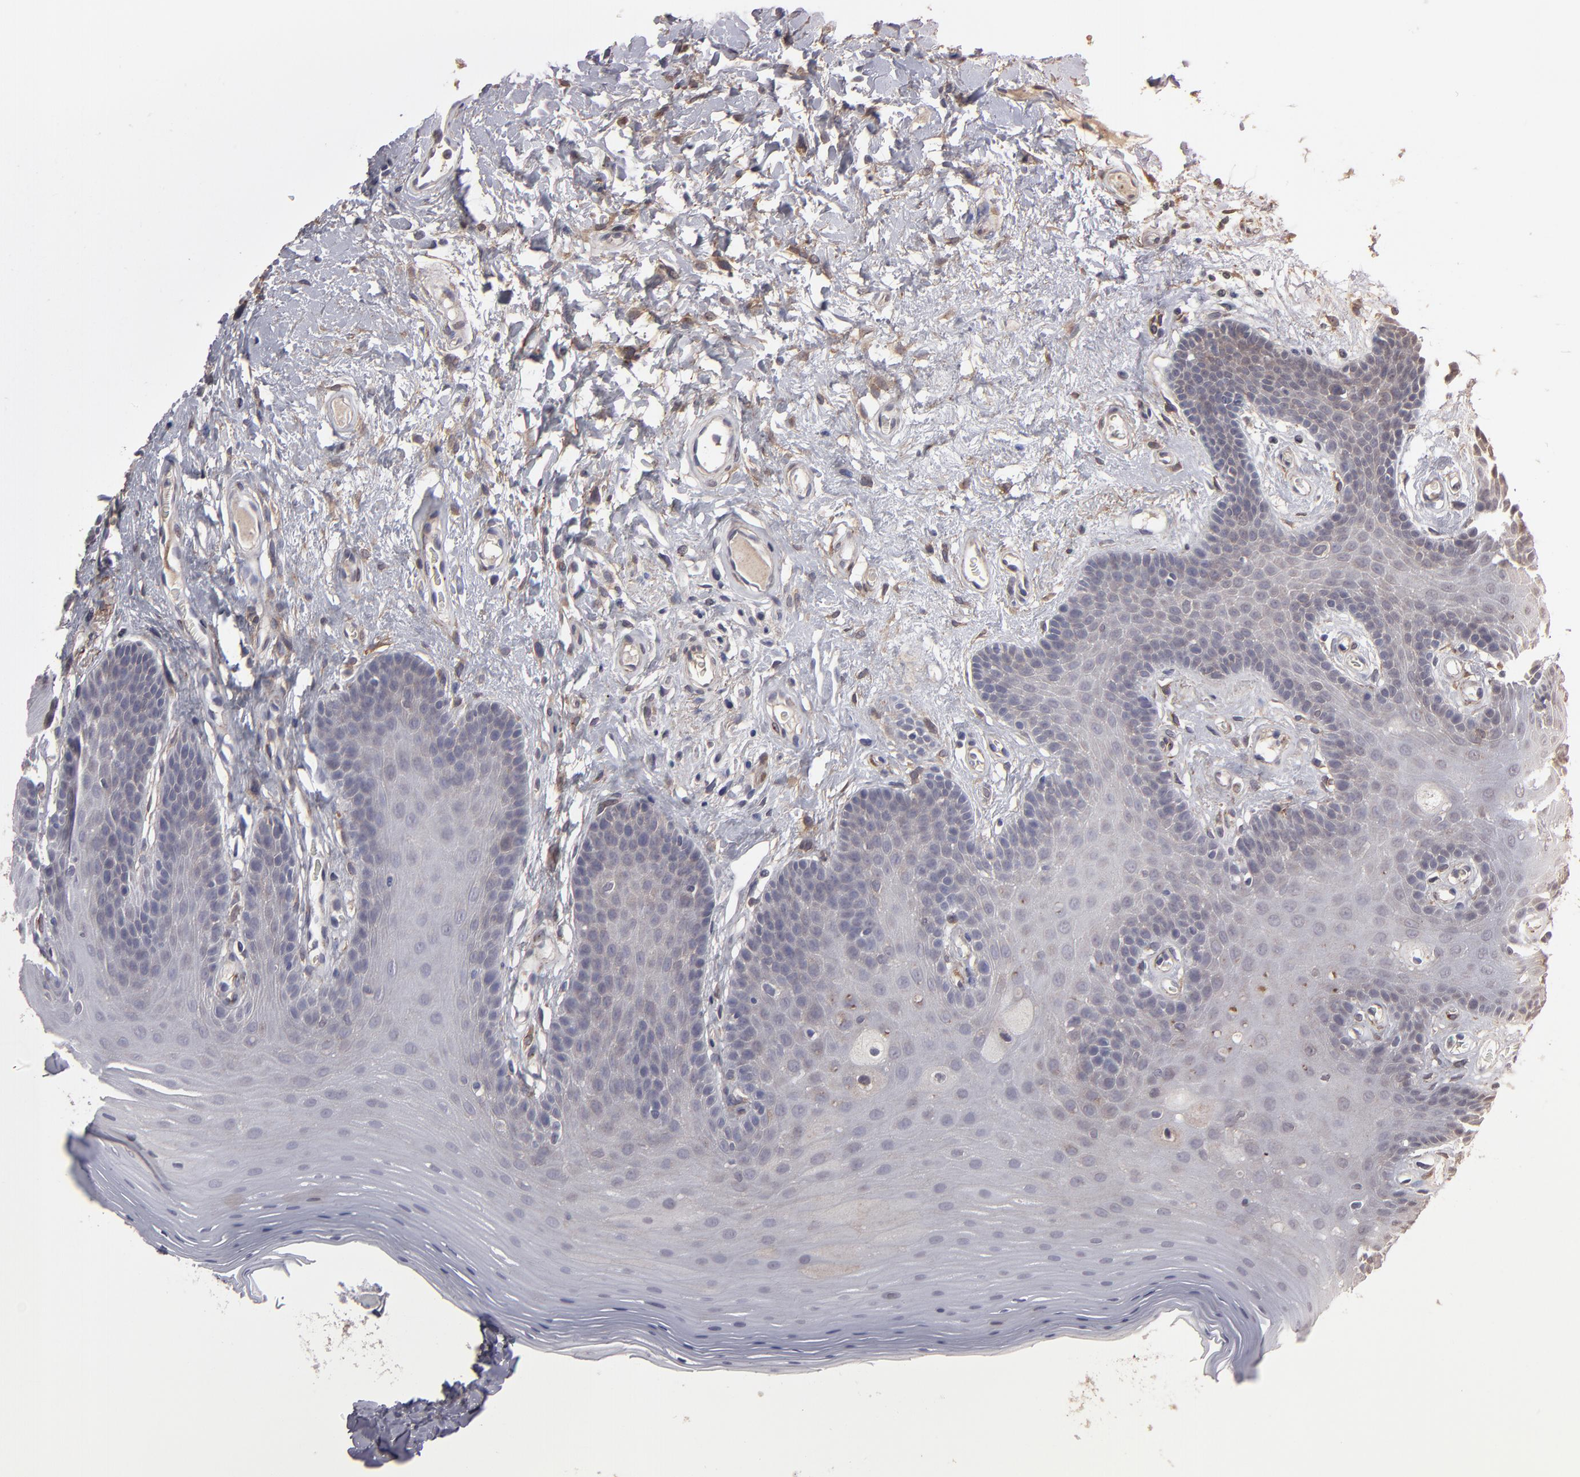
{"staining": {"intensity": "moderate", "quantity": "<25%", "location": "cytoplasmic/membranous"}, "tissue": "oral mucosa", "cell_type": "Squamous epithelial cells", "image_type": "normal", "snomed": [{"axis": "morphology", "description": "Normal tissue, NOS"}, {"axis": "morphology", "description": "Squamous cell carcinoma, NOS"}, {"axis": "topography", "description": "Skeletal muscle"}, {"axis": "topography", "description": "Oral tissue"}, {"axis": "topography", "description": "Head-Neck"}], "caption": "The image demonstrates immunohistochemical staining of unremarkable oral mucosa. There is moderate cytoplasmic/membranous positivity is appreciated in approximately <25% of squamous epithelial cells. The staining was performed using DAB (3,3'-diaminobenzidine), with brown indicating positive protein expression. Nuclei are stained blue with hematoxylin.", "gene": "ITGB5", "patient": {"sex": "male", "age": 71}}